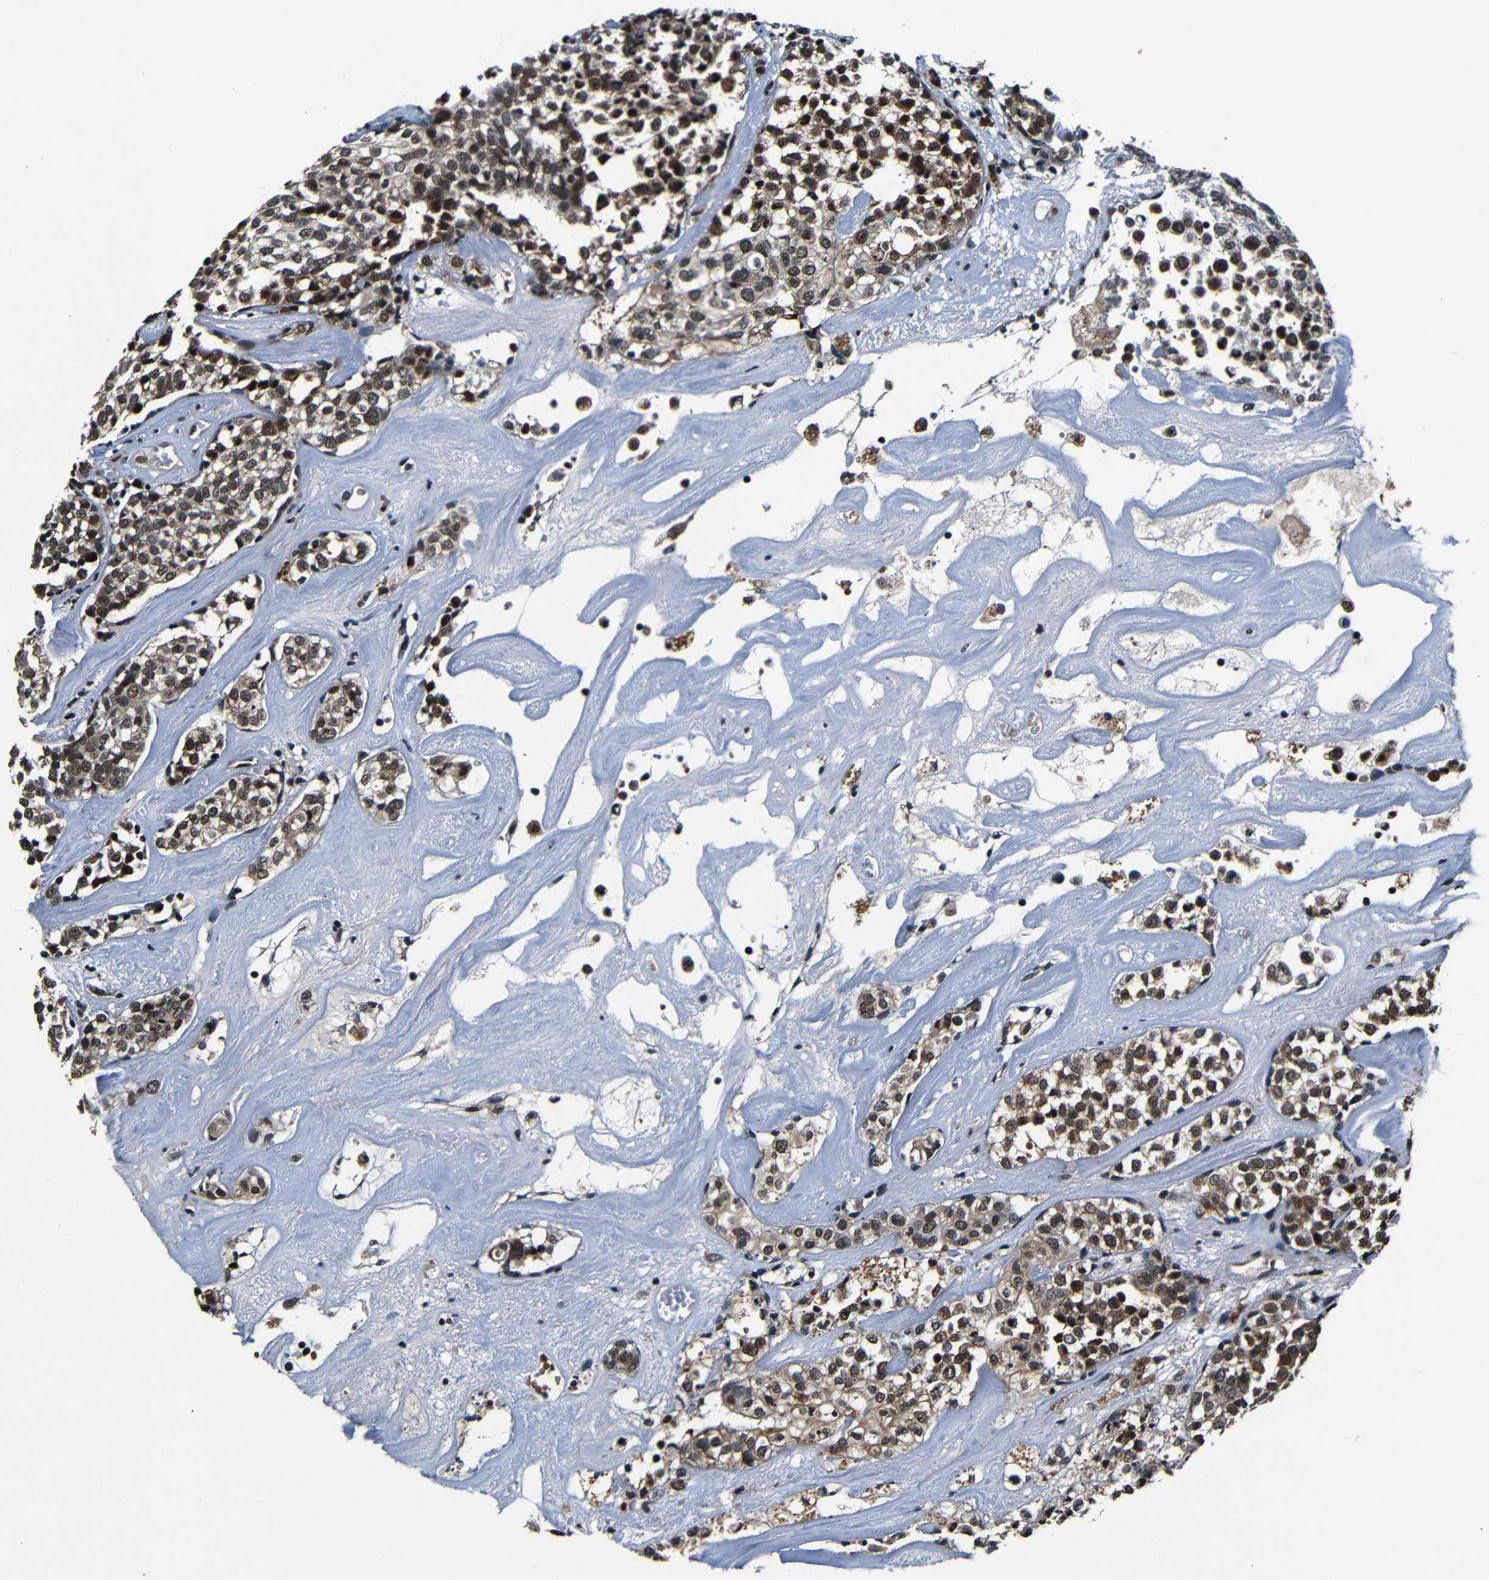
{"staining": {"intensity": "moderate", "quantity": ">75%", "location": "nuclear"}, "tissue": "head and neck cancer", "cell_type": "Tumor cells", "image_type": "cancer", "snomed": [{"axis": "morphology", "description": "Adenocarcinoma, NOS"}, {"axis": "topography", "description": "Salivary gland"}, {"axis": "topography", "description": "Head-Neck"}], "caption": "Protein expression analysis of head and neck cancer reveals moderate nuclear staining in approximately >75% of tumor cells.", "gene": "FOXD4", "patient": {"sex": "female", "age": 65}}